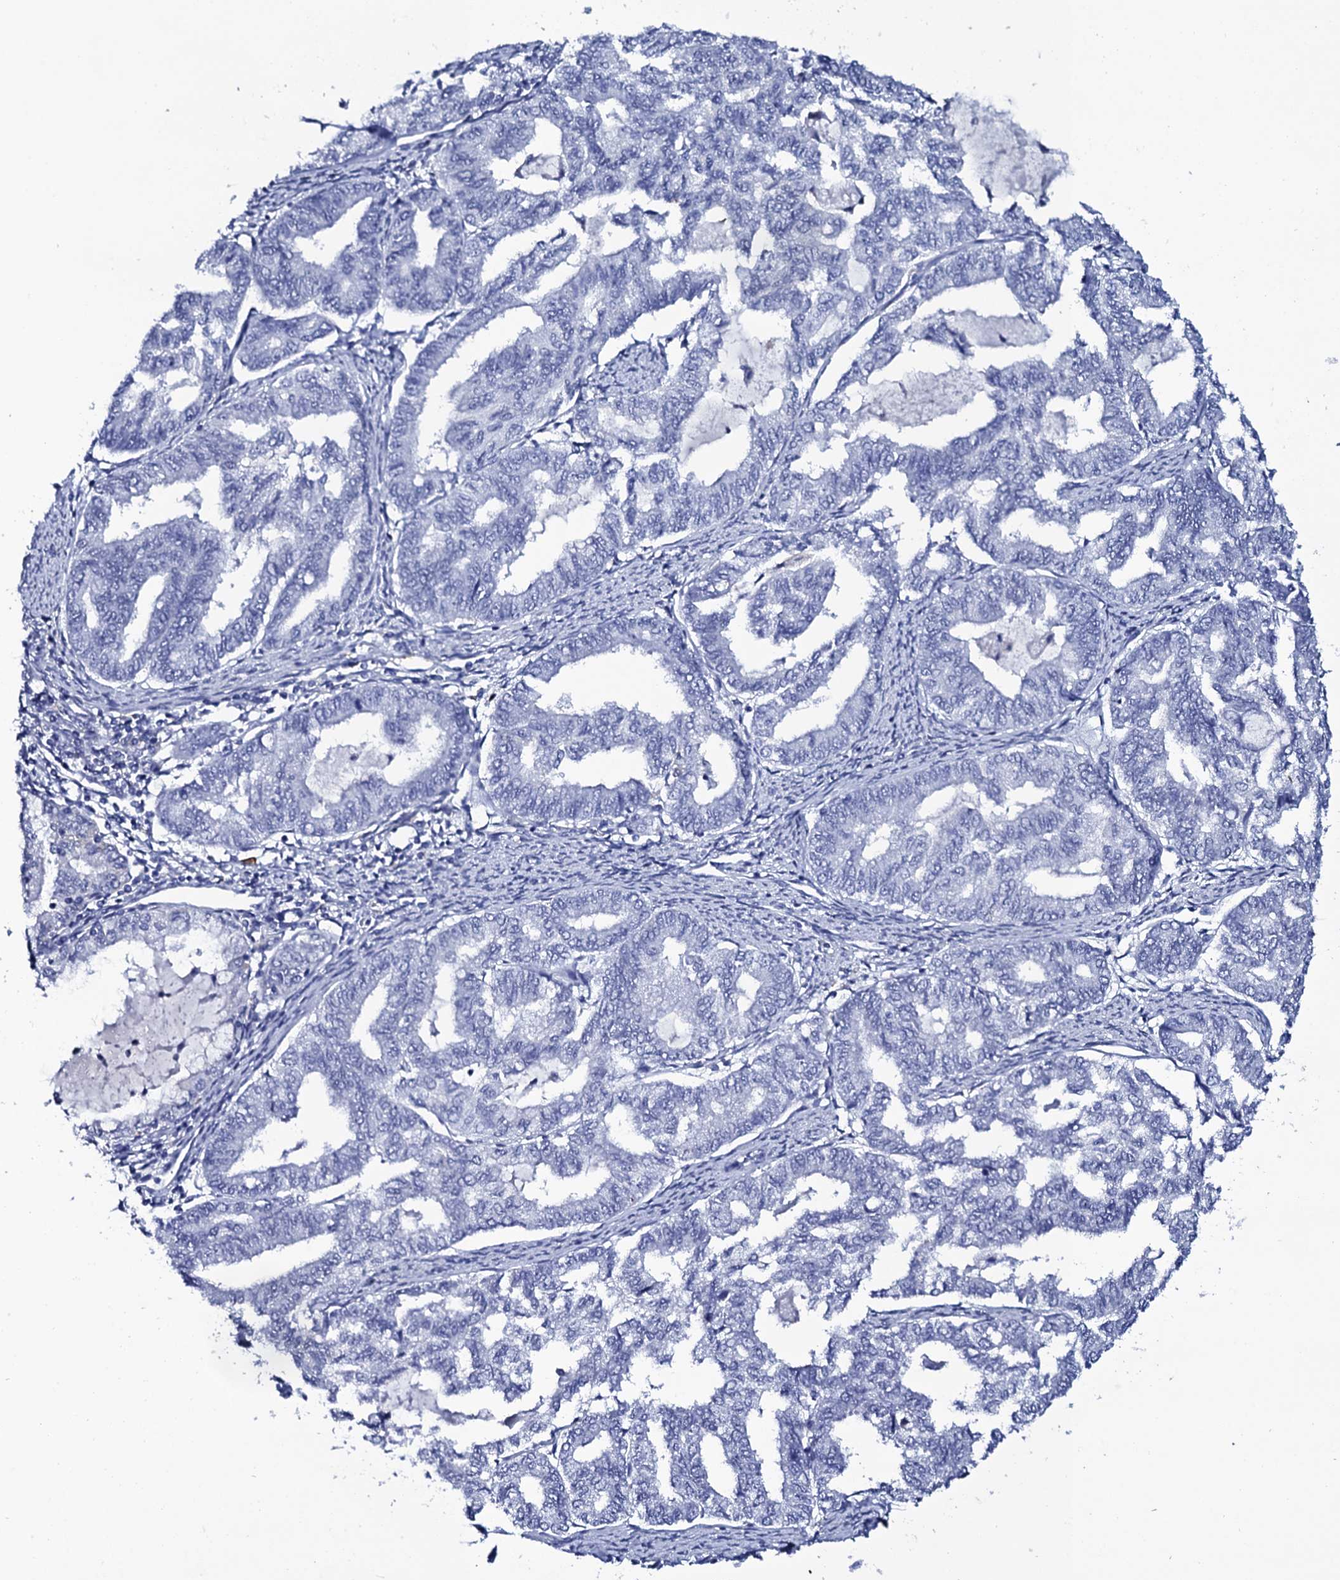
{"staining": {"intensity": "negative", "quantity": "none", "location": "none"}, "tissue": "endometrial cancer", "cell_type": "Tumor cells", "image_type": "cancer", "snomed": [{"axis": "morphology", "description": "Adenocarcinoma, NOS"}, {"axis": "topography", "description": "Endometrium"}], "caption": "Tumor cells show no significant protein staining in endometrial cancer.", "gene": "ITPRID2", "patient": {"sex": "female", "age": 79}}